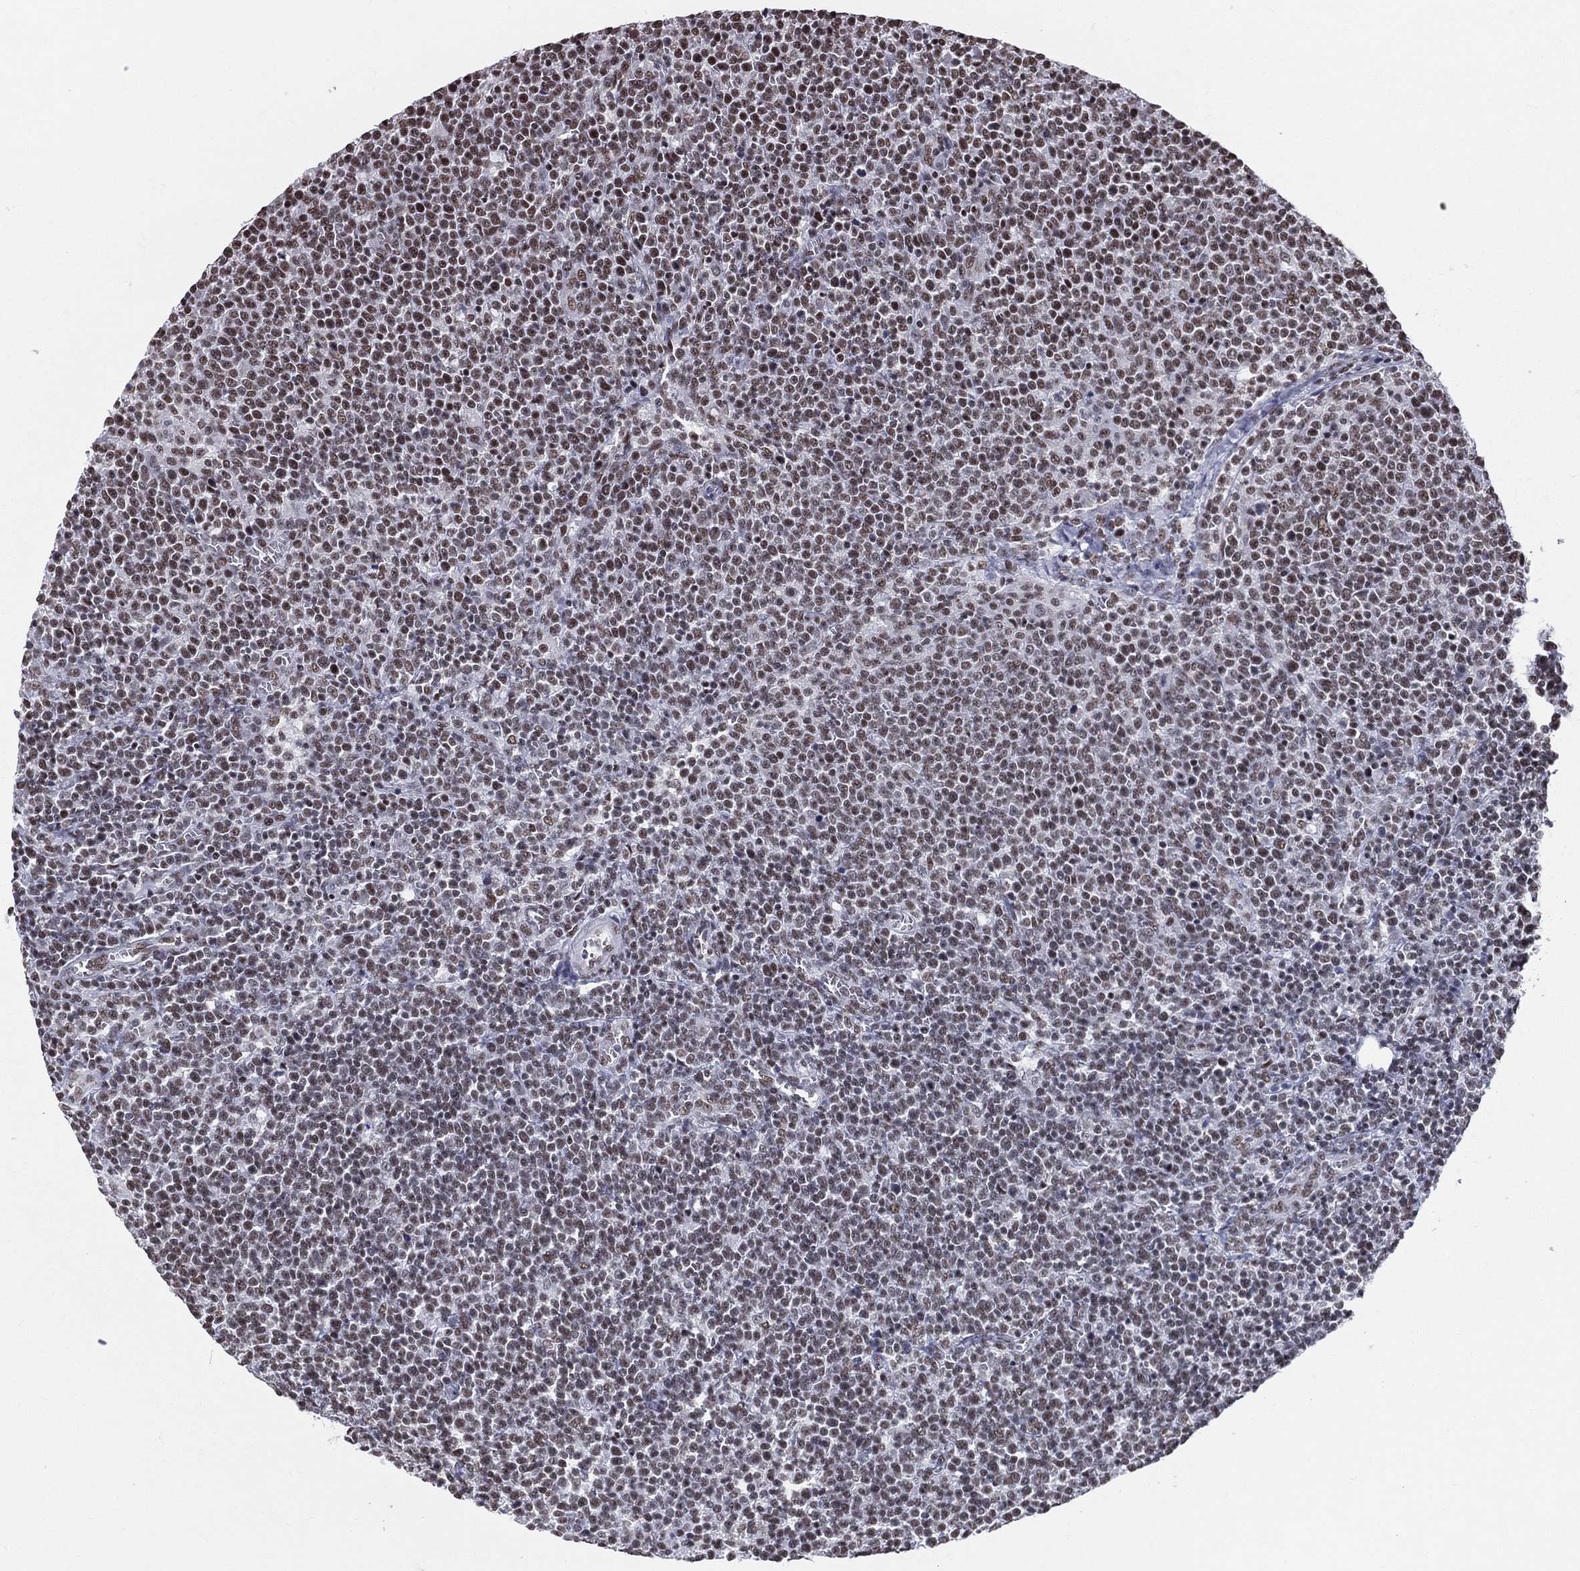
{"staining": {"intensity": "moderate", "quantity": ">75%", "location": "nuclear"}, "tissue": "lymphoma", "cell_type": "Tumor cells", "image_type": "cancer", "snomed": [{"axis": "morphology", "description": "Malignant lymphoma, non-Hodgkin's type, High grade"}, {"axis": "topography", "description": "Lymph node"}], "caption": "Immunohistochemical staining of human malignant lymphoma, non-Hodgkin's type (high-grade) shows medium levels of moderate nuclear expression in approximately >75% of tumor cells.", "gene": "ZNF7", "patient": {"sex": "male", "age": 61}}